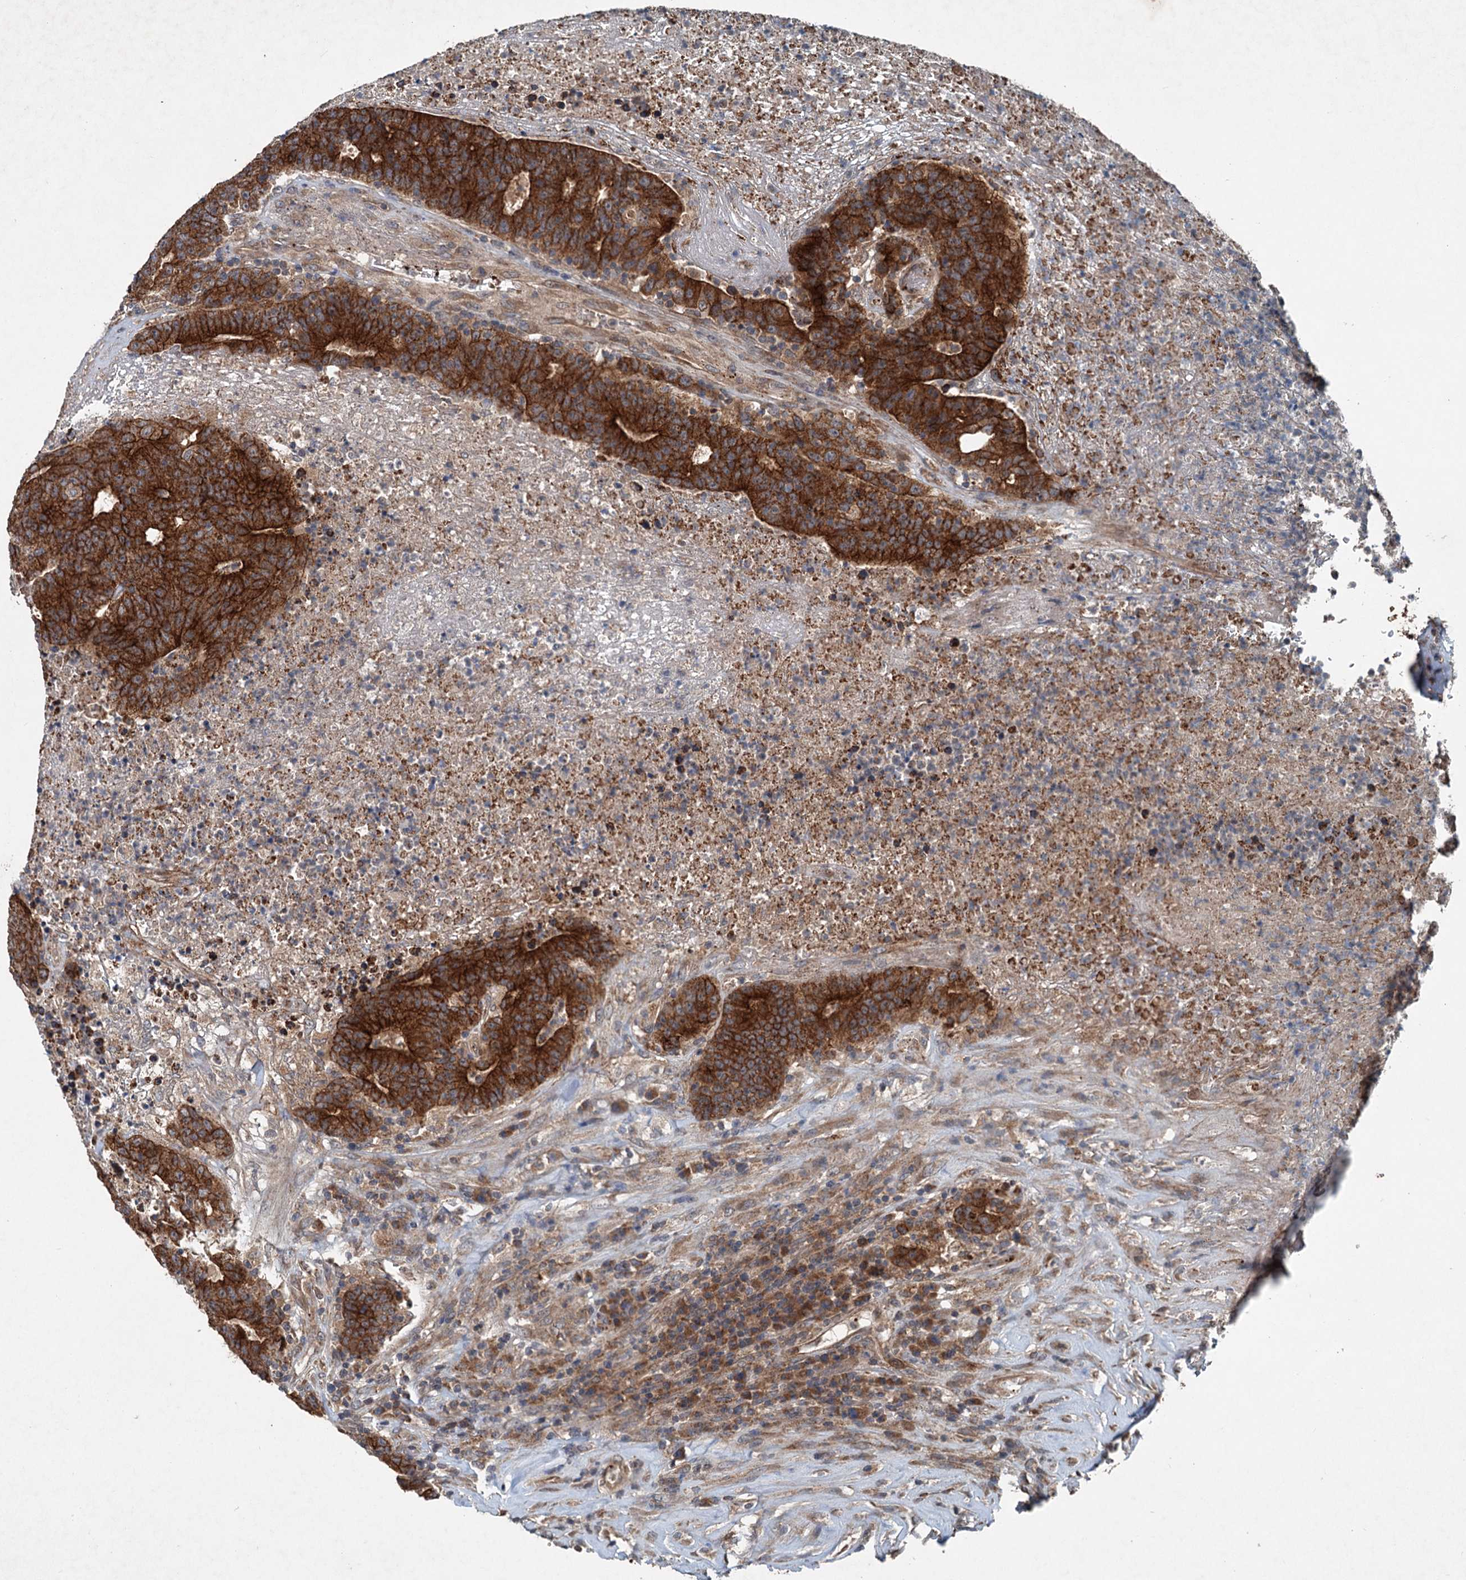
{"staining": {"intensity": "strong", "quantity": ">75%", "location": "cytoplasmic/membranous"}, "tissue": "colorectal cancer", "cell_type": "Tumor cells", "image_type": "cancer", "snomed": [{"axis": "morphology", "description": "Adenocarcinoma, NOS"}, {"axis": "topography", "description": "Colon"}], "caption": "Colorectal adenocarcinoma stained with a brown dye demonstrates strong cytoplasmic/membranous positive expression in approximately >75% of tumor cells.", "gene": "N4BP2L2", "patient": {"sex": "female", "age": 75}}